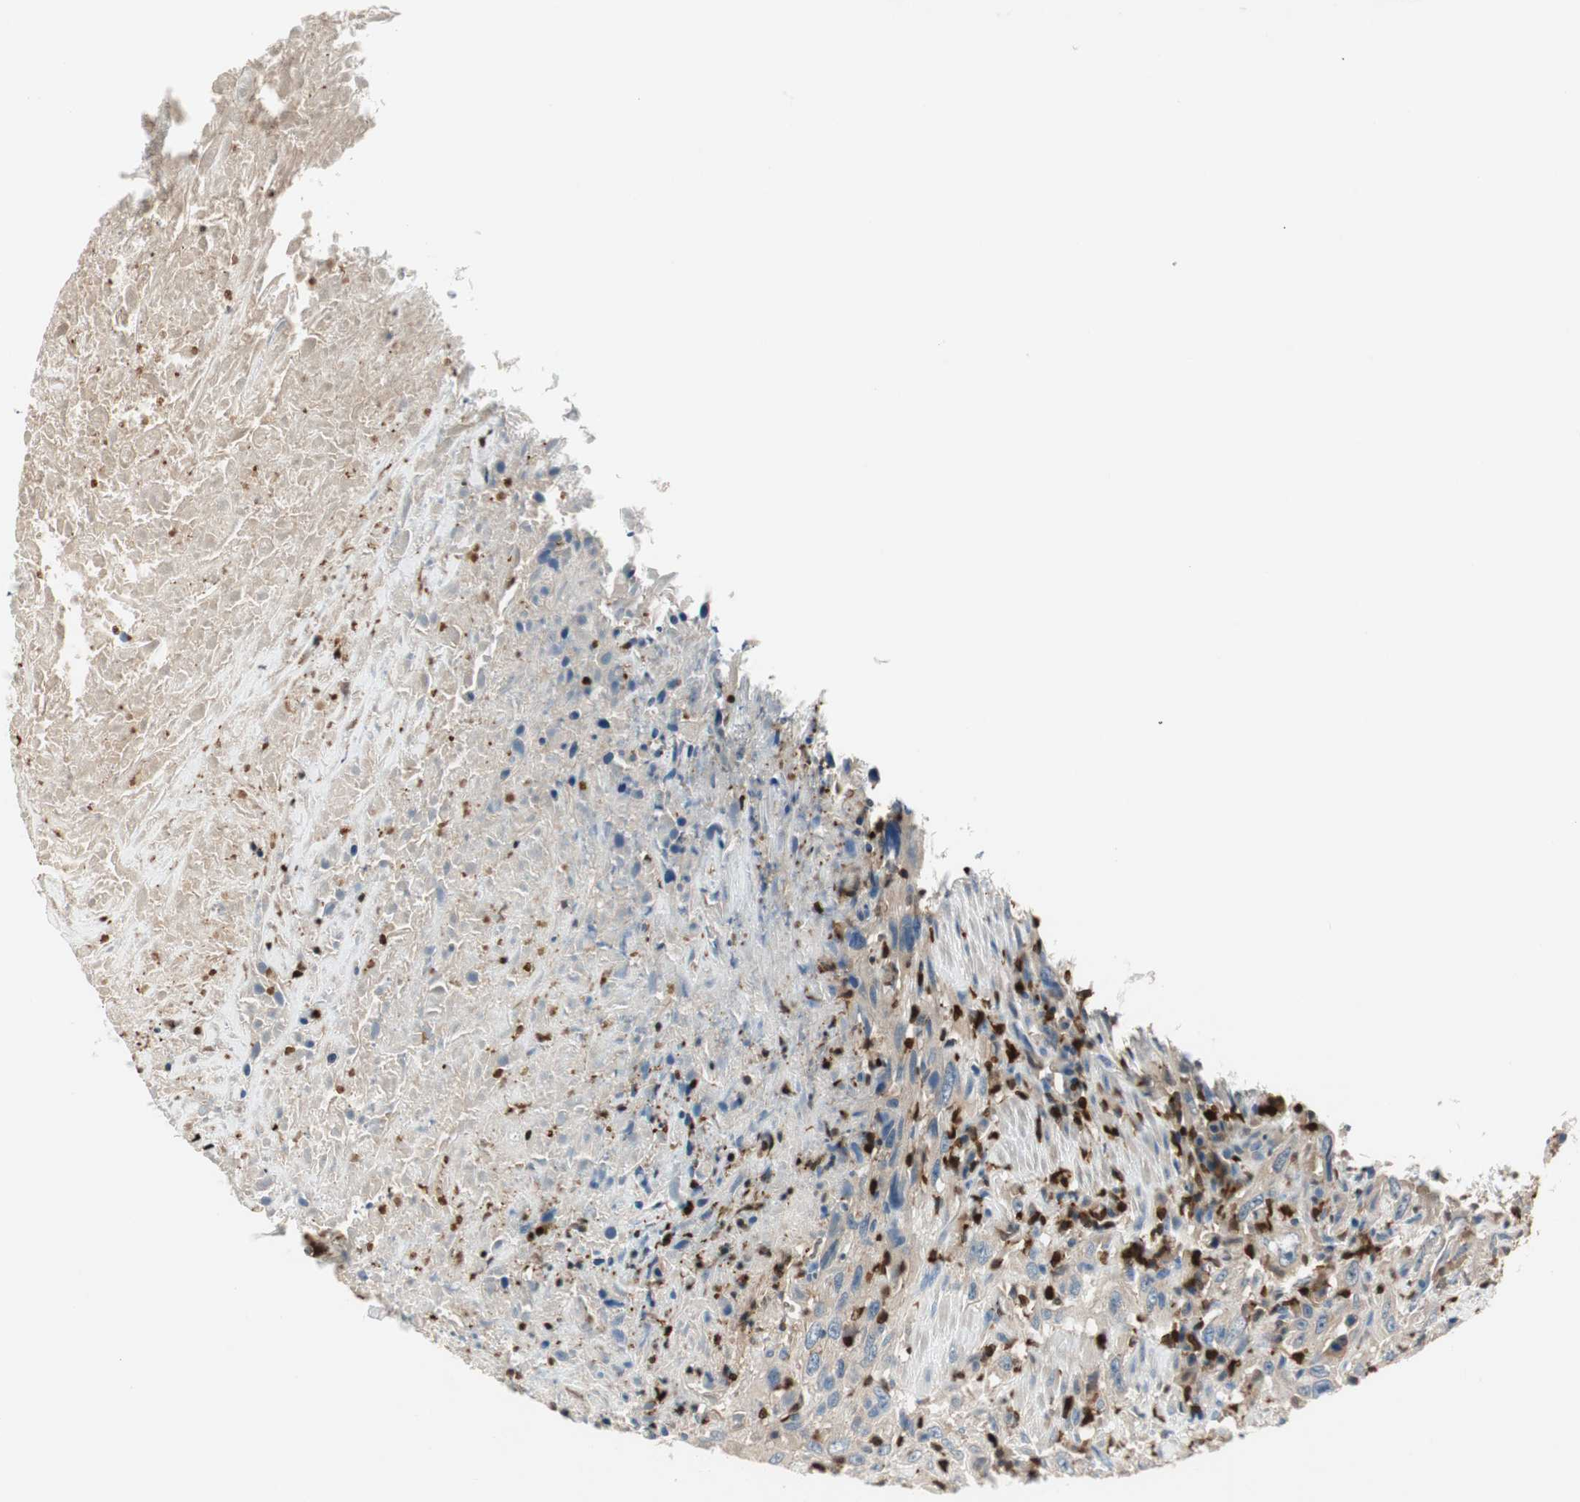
{"staining": {"intensity": "weak", "quantity": "25%-75%", "location": "cytoplasmic/membranous"}, "tissue": "urothelial cancer", "cell_type": "Tumor cells", "image_type": "cancer", "snomed": [{"axis": "morphology", "description": "Urothelial carcinoma, High grade"}, {"axis": "topography", "description": "Urinary bladder"}], "caption": "Protein staining exhibits weak cytoplasmic/membranous expression in about 25%-75% of tumor cells in urothelial carcinoma (high-grade). (DAB (3,3'-diaminobenzidine) IHC, brown staining for protein, blue staining for nuclei).", "gene": "COTL1", "patient": {"sex": "male", "age": 61}}